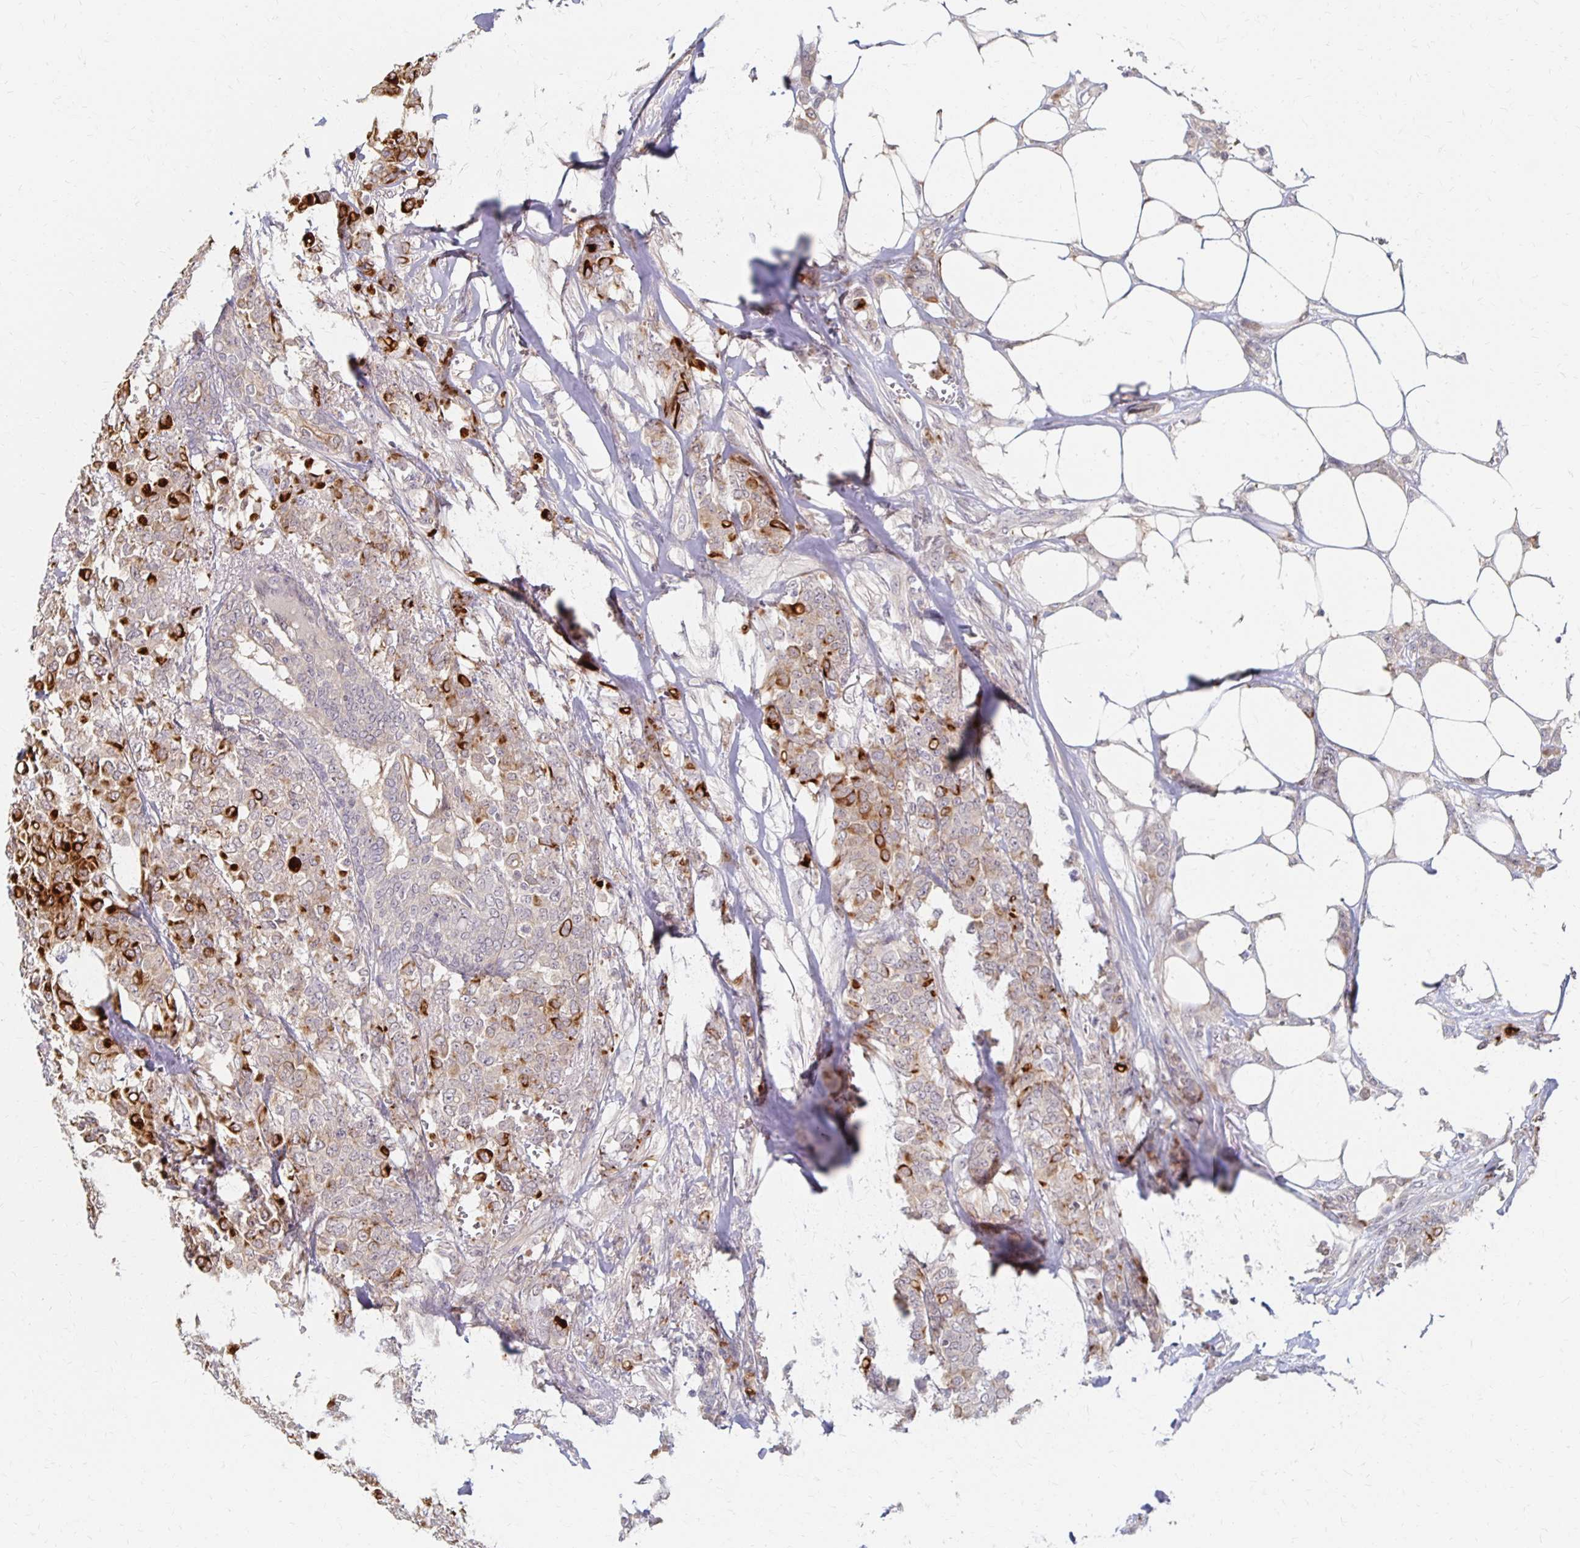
{"staining": {"intensity": "strong", "quantity": "<25%", "location": "cytoplasmic/membranous"}, "tissue": "breast cancer", "cell_type": "Tumor cells", "image_type": "cancer", "snomed": [{"axis": "morphology", "description": "Lobular carcinoma"}, {"axis": "topography", "description": "Breast"}], "caption": "Immunohistochemical staining of breast cancer (lobular carcinoma) exhibits medium levels of strong cytoplasmic/membranous staining in about <25% of tumor cells. The protein is stained brown, and the nuclei are stained in blue (DAB (3,3'-diaminobenzidine) IHC with brightfield microscopy, high magnification).", "gene": "PRKCB", "patient": {"sex": "female", "age": 91}}